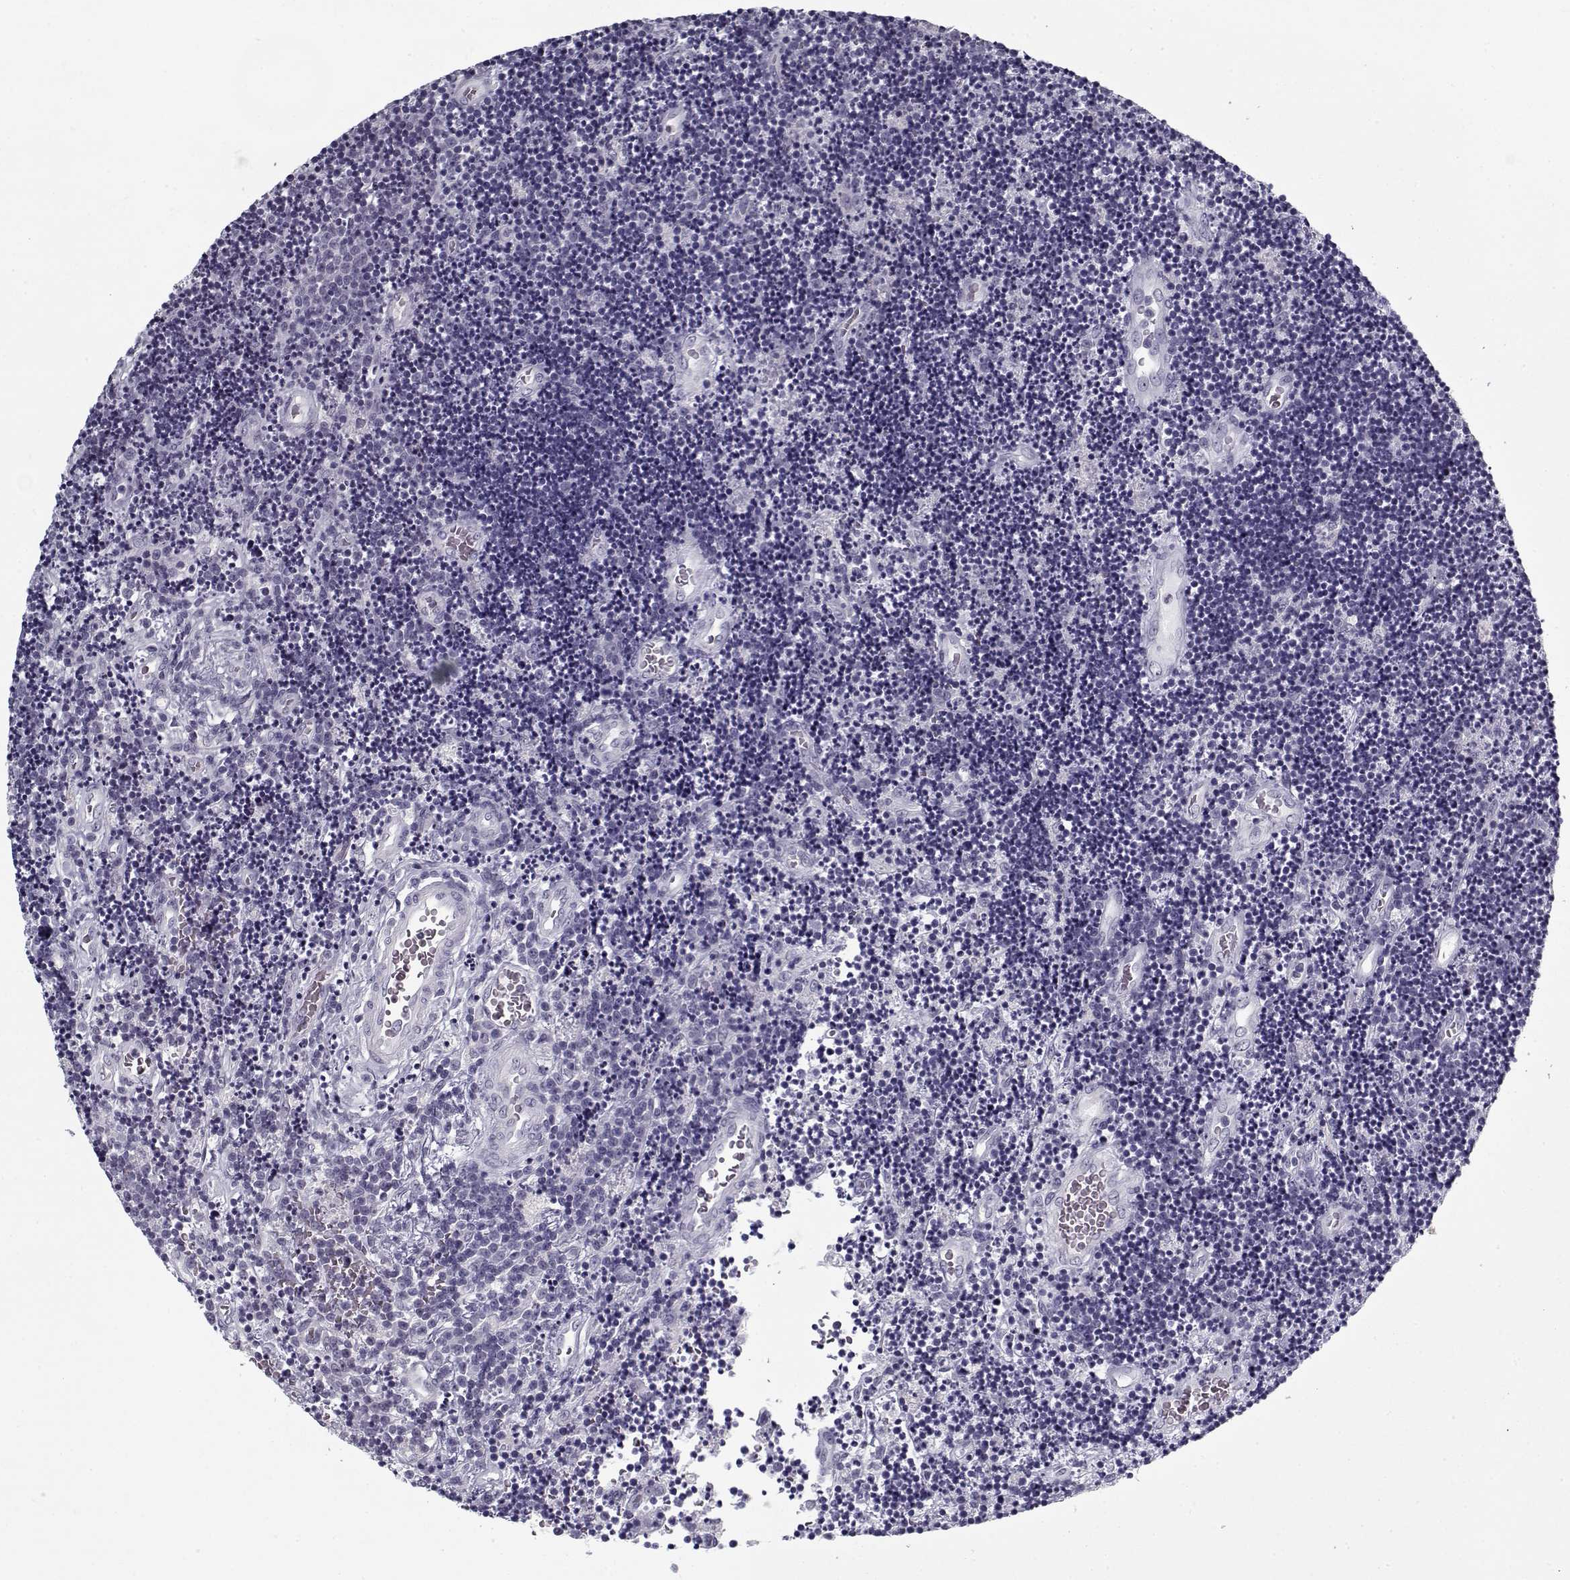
{"staining": {"intensity": "negative", "quantity": "none", "location": "none"}, "tissue": "lymphoma", "cell_type": "Tumor cells", "image_type": "cancer", "snomed": [{"axis": "morphology", "description": "Malignant lymphoma, non-Hodgkin's type, Low grade"}, {"axis": "topography", "description": "Brain"}], "caption": "This is an IHC micrograph of lymphoma. There is no staining in tumor cells.", "gene": "RNF32", "patient": {"sex": "female", "age": 66}}